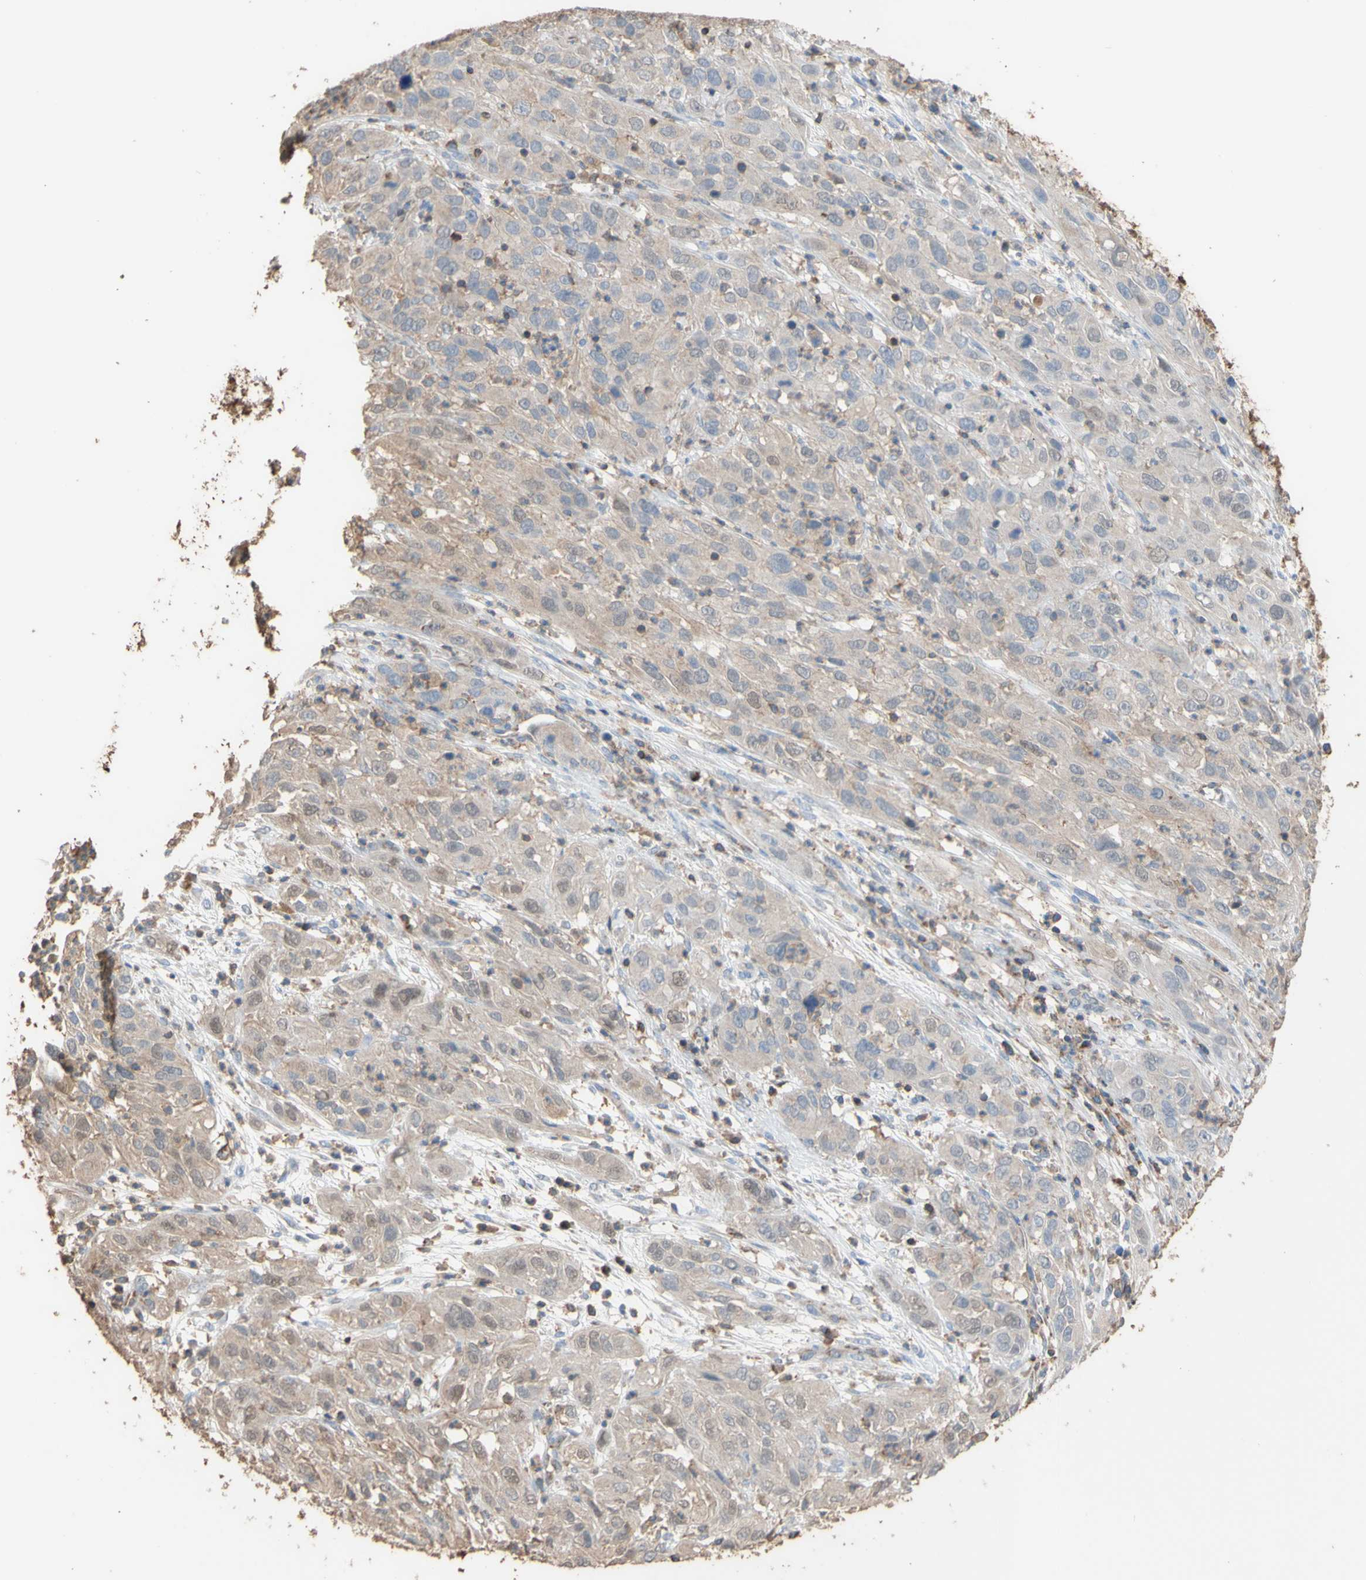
{"staining": {"intensity": "weak", "quantity": ">75%", "location": "cytoplasmic/membranous"}, "tissue": "cervical cancer", "cell_type": "Tumor cells", "image_type": "cancer", "snomed": [{"axis": "morphology", "description": "Squamous cell carcinoma, NOS"}, {"axis": "topography", "description": "Cervix"}], "caption": "Immunohistochemistry (IHC) staining of cervical cancer, which reveals low levels of weak cytoplasmic/membranous staining in about >75% of tumor cells indicating weak cytoplasmic/membranous protein expression. The staining was performed using DAB (3,3'-diaminobenzidine) (brown) for protein detection and nuclei were counterstained in hematoxylin (blue).", "gene": "ALDH9A1", "patient": {"sex": "female", "age": 32}}